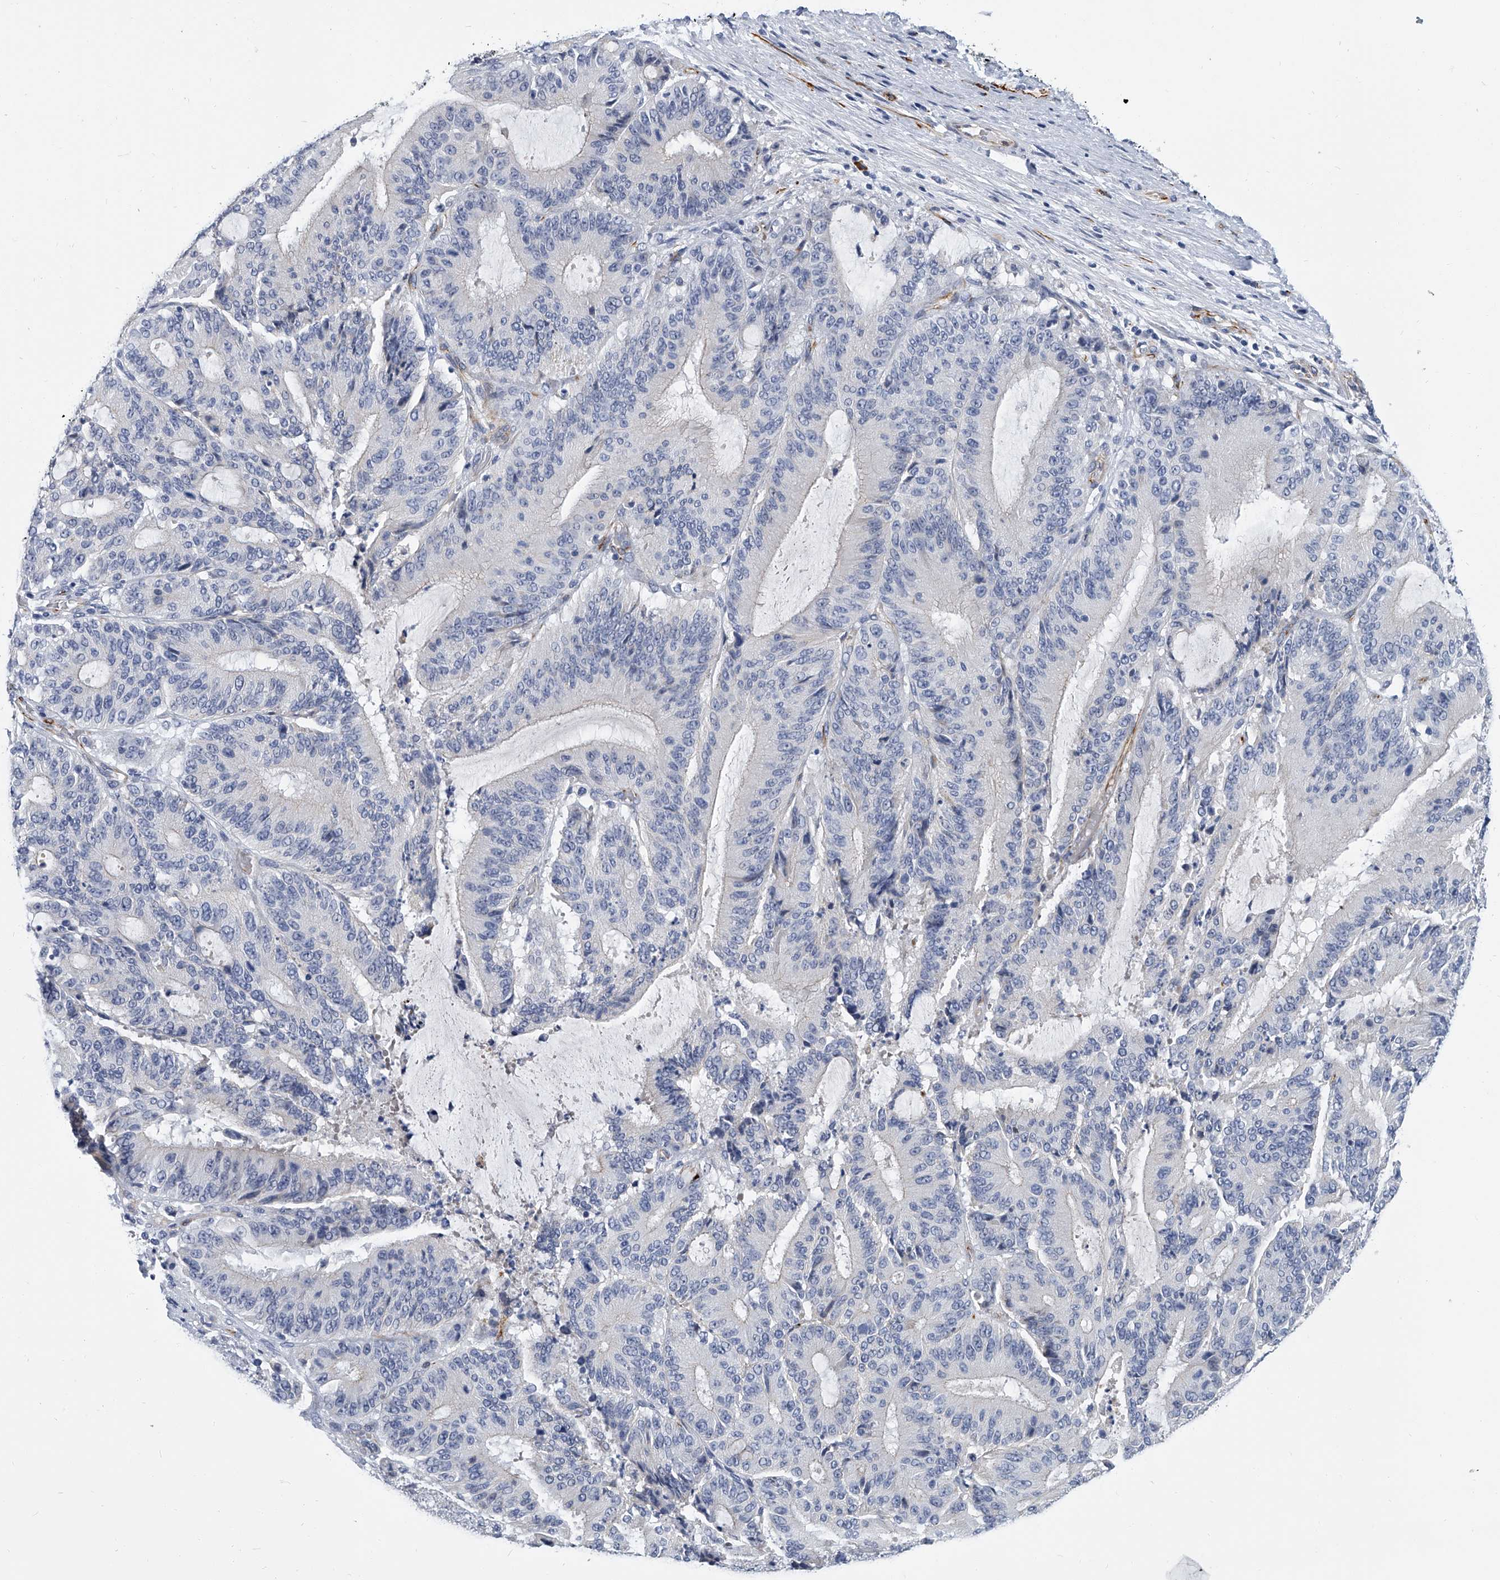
{"staining": {"intensity": "negative", "quantity": "none", "location": "none"}, "tissue": "liver cancer", "cell_type": "Tumor cells", "image_type": "cancer", "snomed": [{"axis": "morphology", "description": "Normal tissue, NOS"}, {"axis": "morphology", "description": "Cholangiocarcinoma"}, {"axis": "topography", "description": "Liver"}, {"axis": "topography", "description": "Peripheral nerve tissue"}], "caption": "There is no significant staining in tumor cells of liver cancer (cholangiocarcinoma).", "gene": "KIRREL1", "patient": {"sex": "female", "age": 73}}